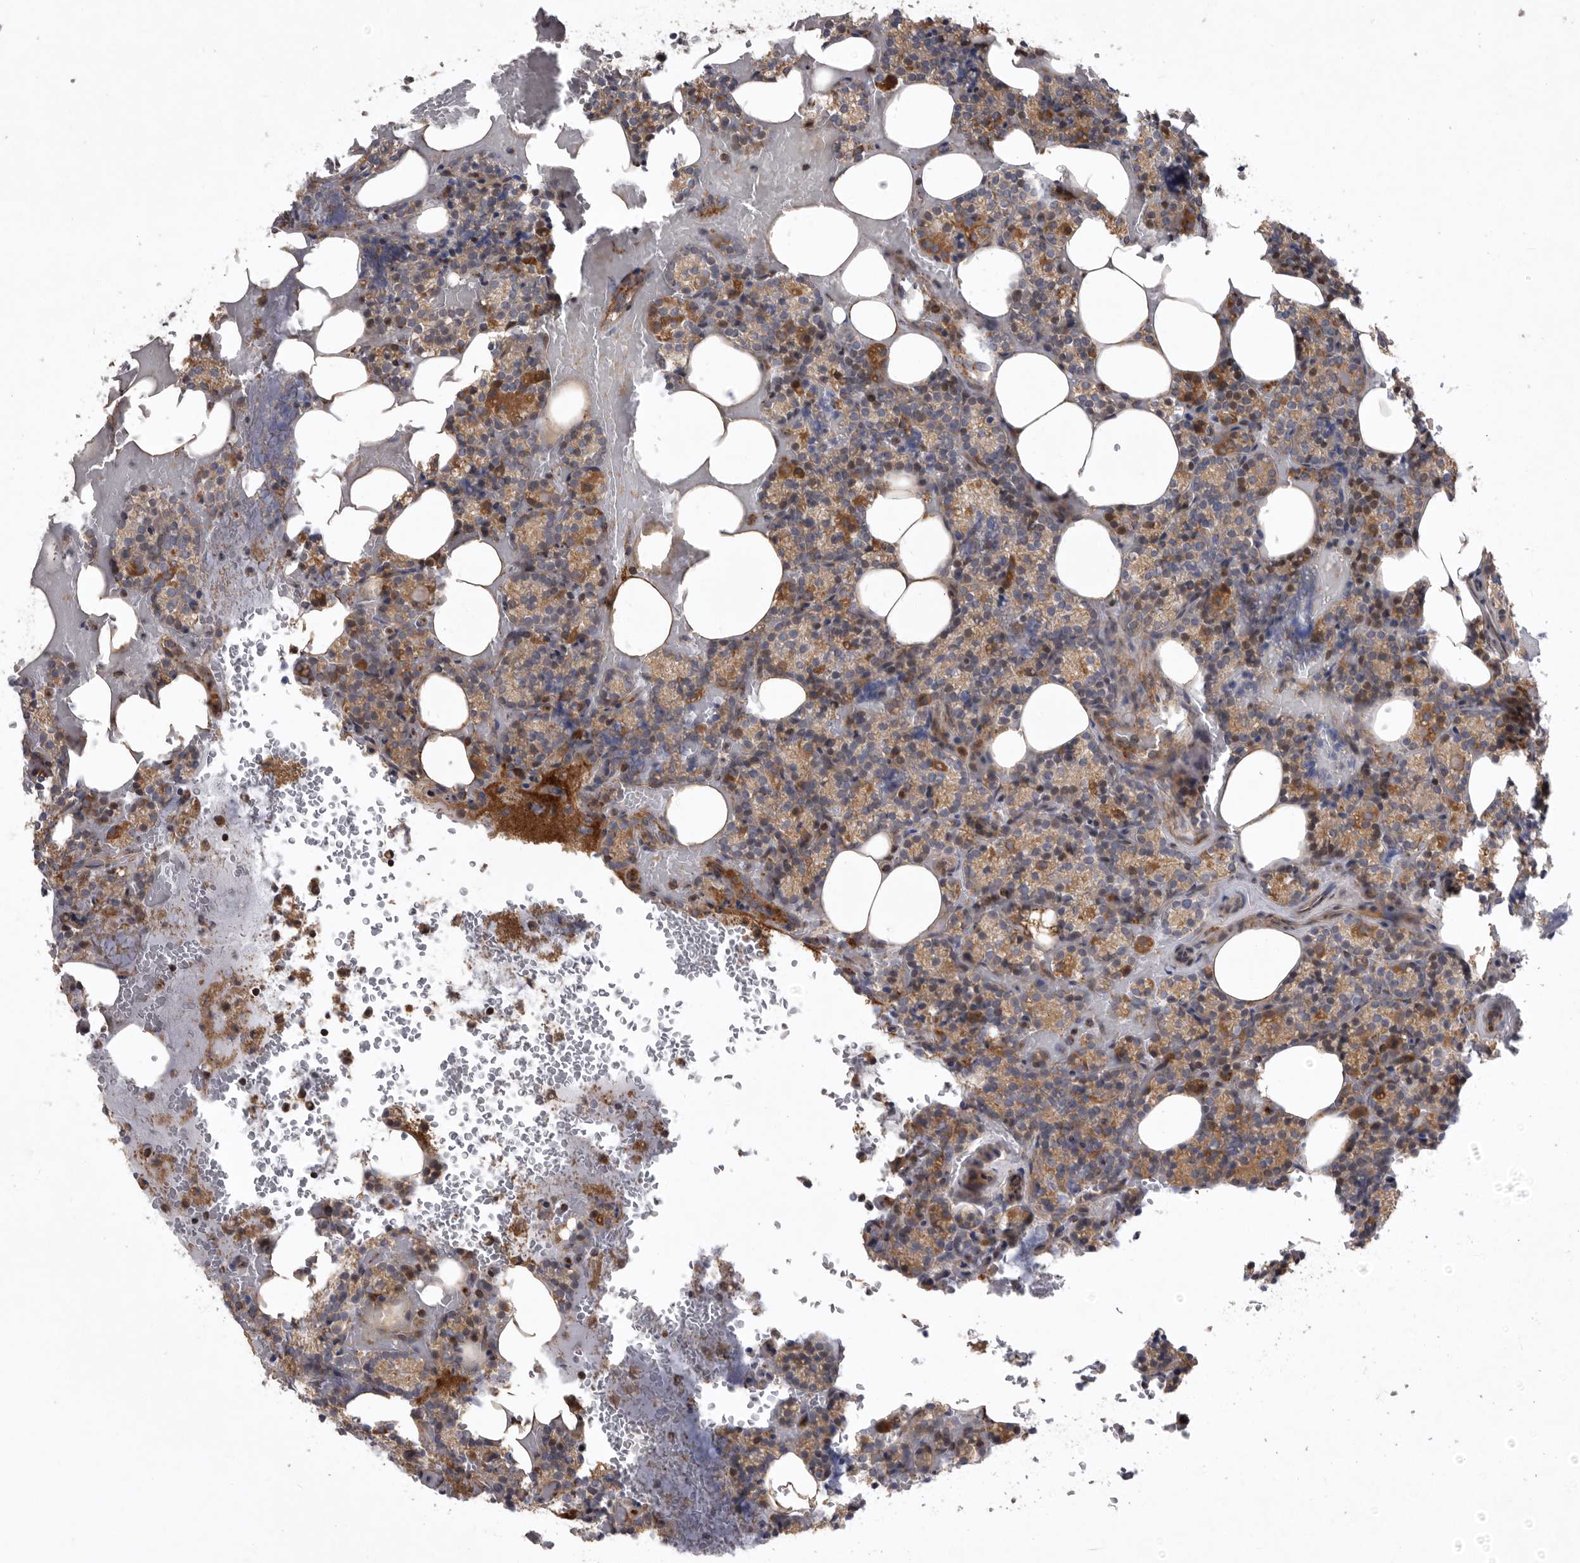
{"staining": {"intensity": "moderate", "quantity": ">75%", "location": "cytoplasmic/membranous"}, "tissue": "parathyroid gland", "cell_type": "Glandular cells", "image_type": "normal", "snomed": [{"axis": "morphology", "description": "Normal tissue, NOS"}, {"axis": "topography", "description": "Parathyroid gland"}], "caption": "This image reveals normal parathyroid gland stained with immunohistochemistry (IHC) to label a protein in brown. The cytoplasmic/membranous of glandular cells show moderate positivity for the protein. Nuclei are counter-stained blue.", "gene": "MPZL1", "patient": {"sex": "female", "age": 78}}